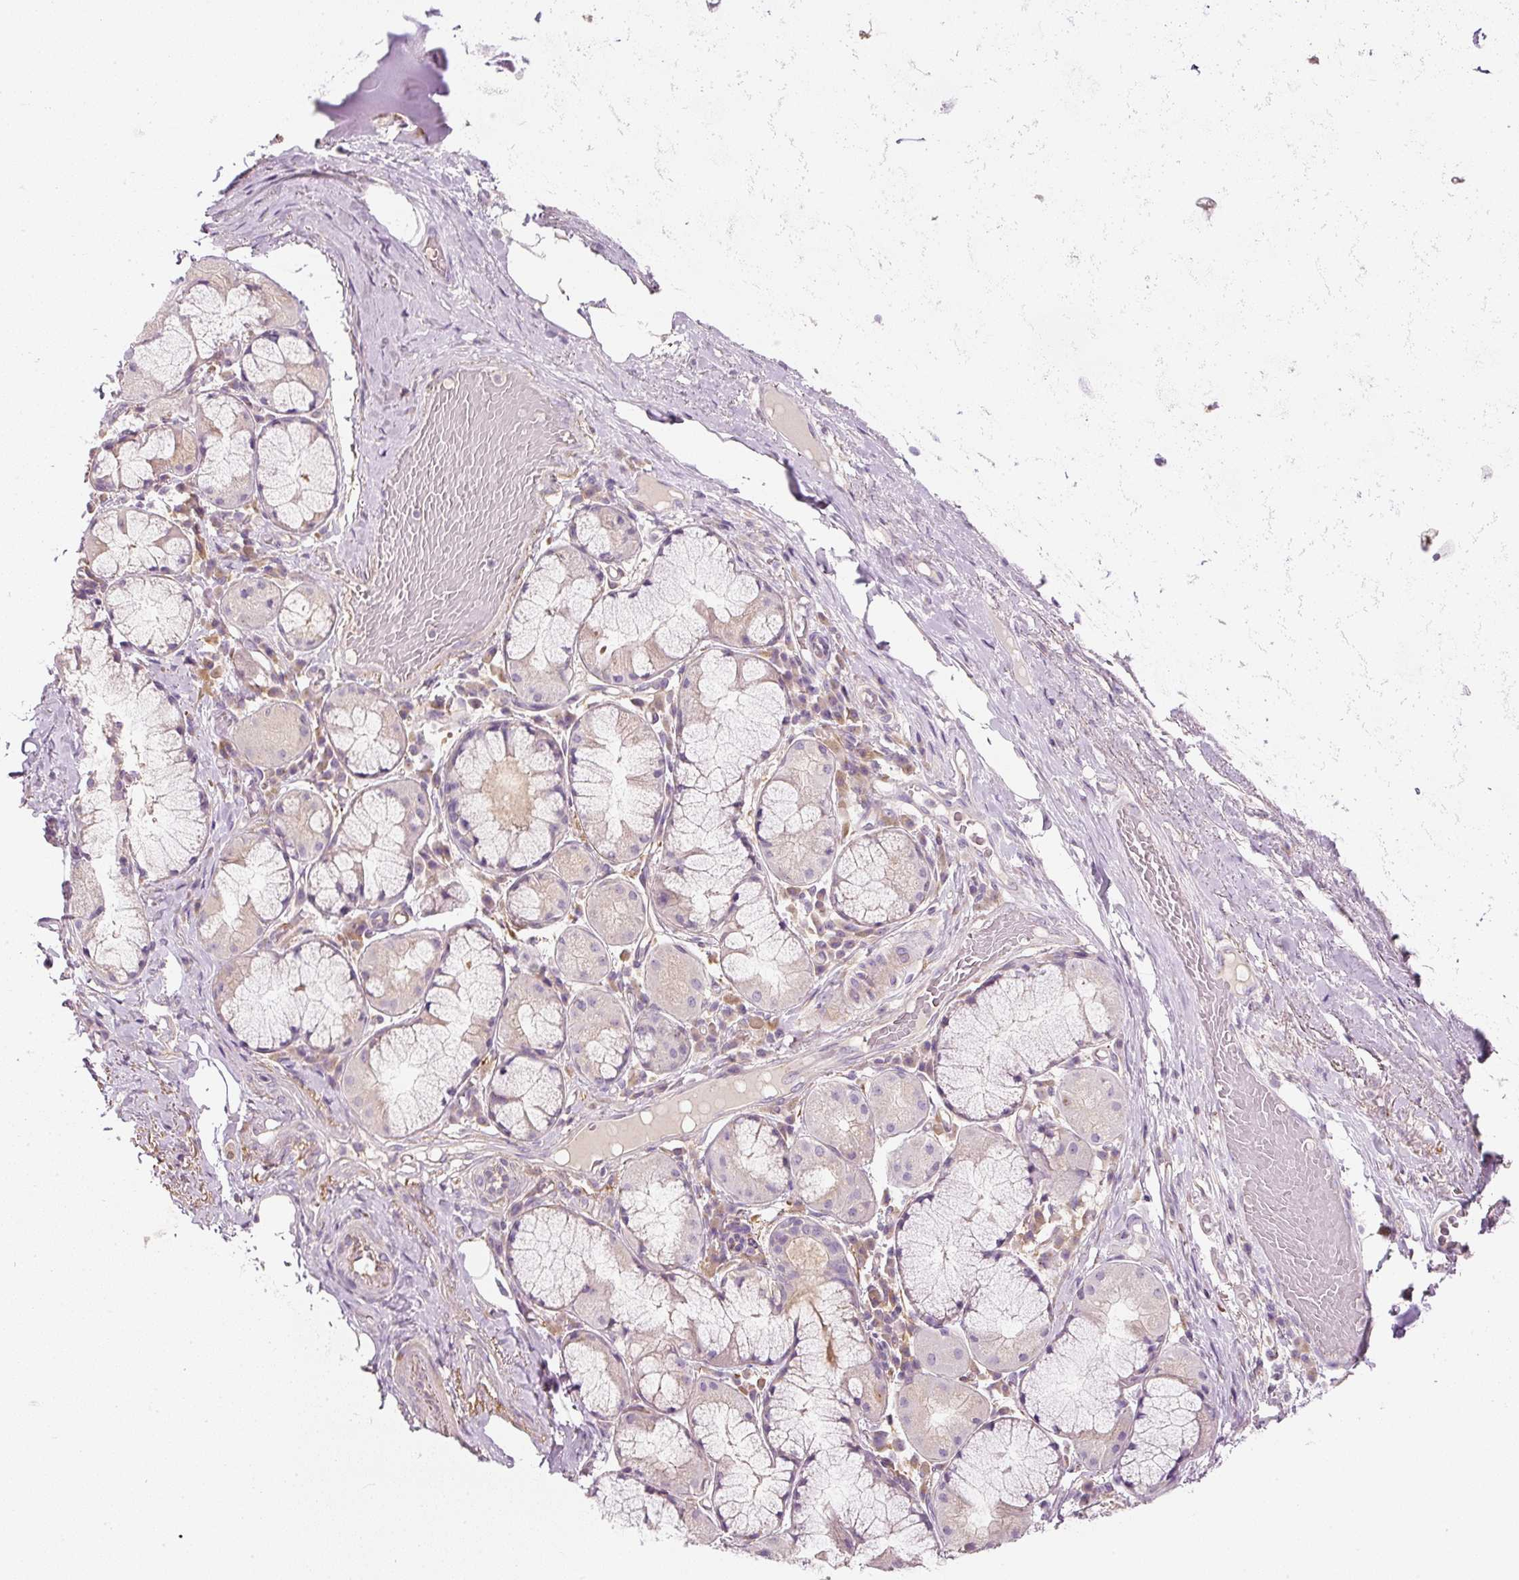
{"staining": {"intensity": "negative", "quantity": "none", "location": "none"}, "tissue": "adipose tissue", "cell_type": "Adipocytes", "image_type": "normal", "snomed": [{"axis": "morphology", "description": "Normal tissue, NOS"}, {"axis": "topography", "description": "Cartilage tissue"}, {"axis": "topography", "description": "Bronchus"}], "caption": "High power microscopy photomicrograph of an IHC micrograph of benign adipose tissue, revealing no significant positivity in adipocytes.", "gene": "RNF167", "patient": {"sex": "male", "age": 56}}